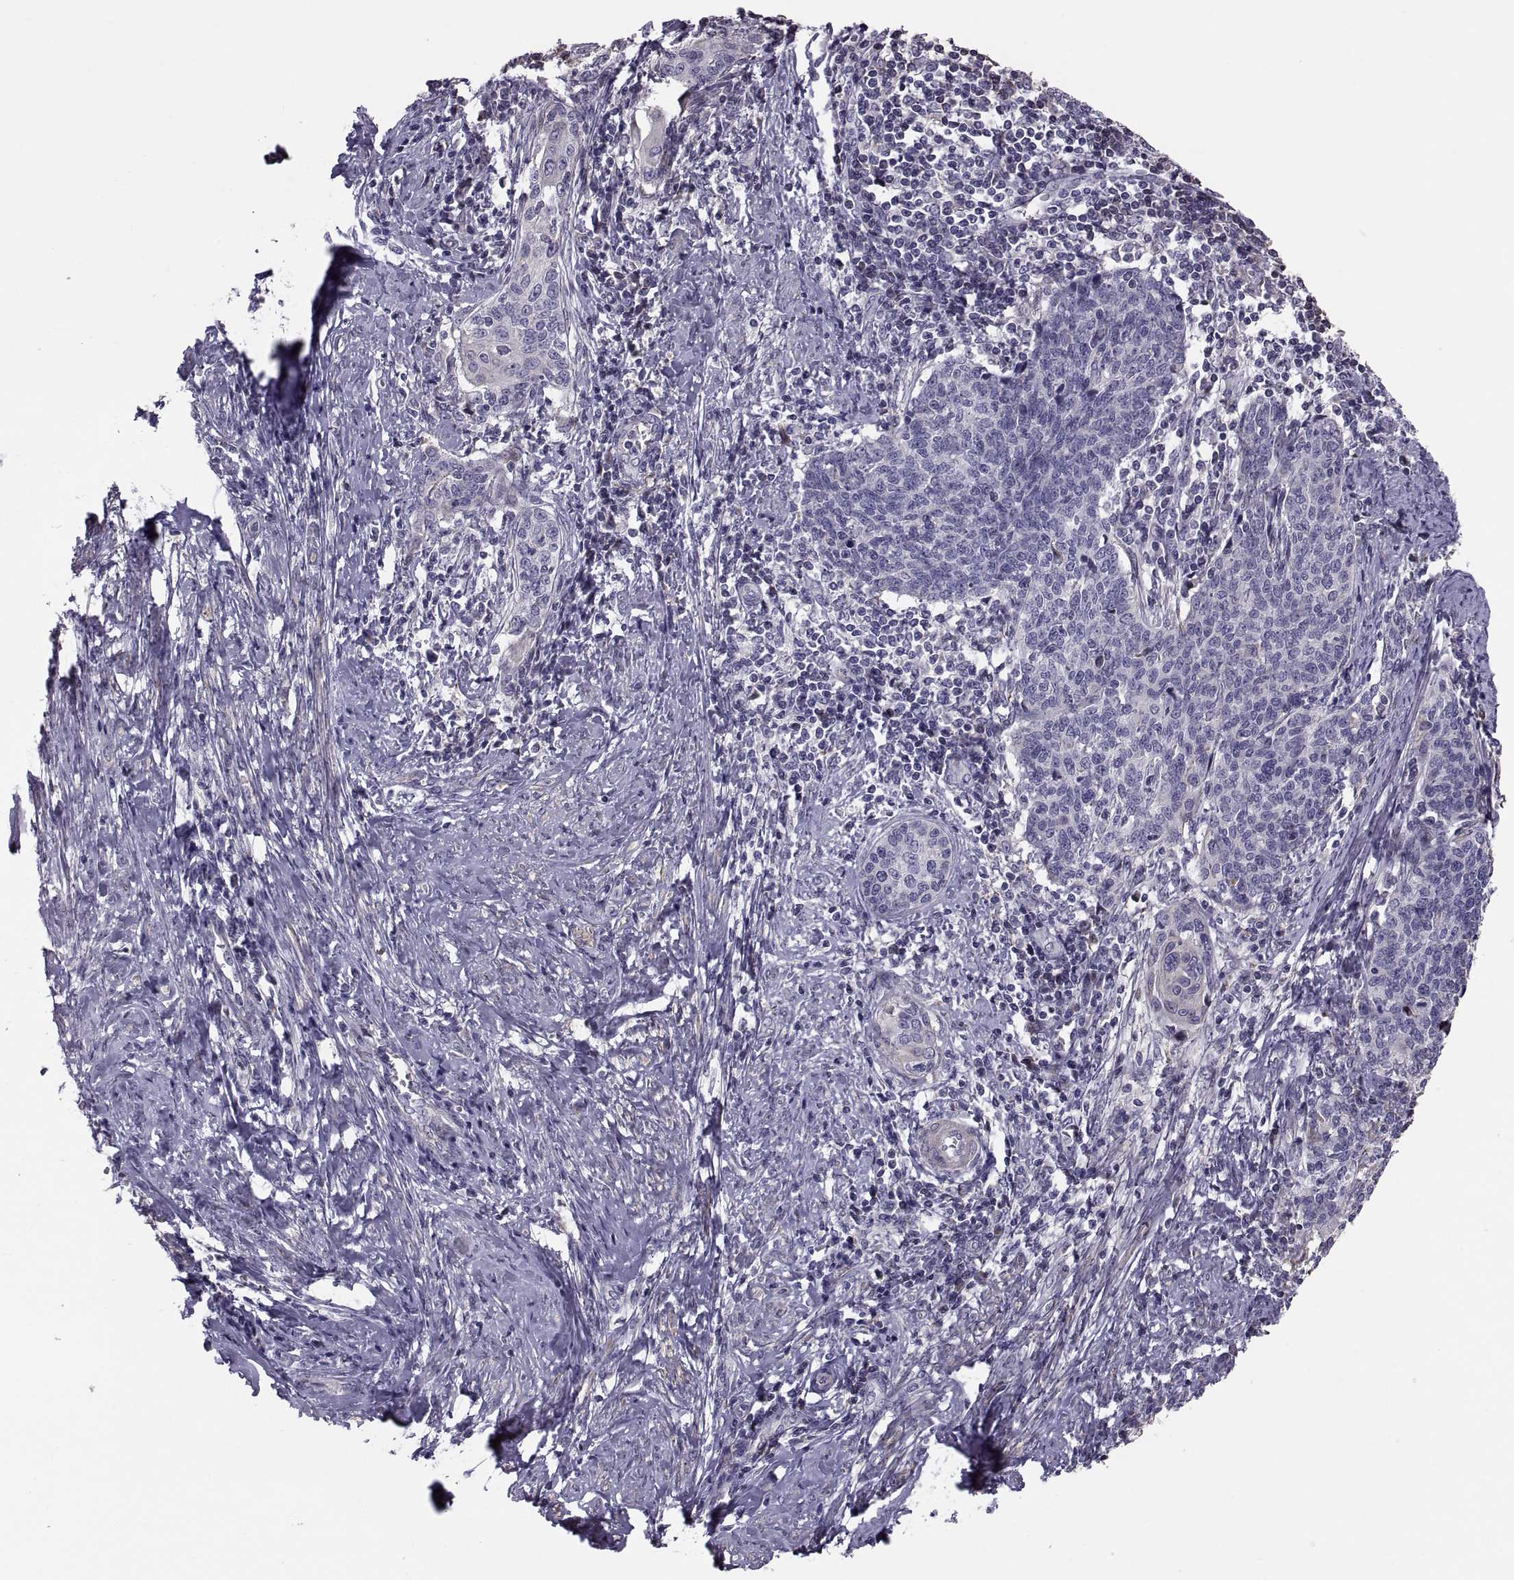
{"staining": {"intensity": "negative", "quantity": "none", "location": "none"}, "tissue": "cervical cancer", "cell_type": "Tumor cells", "image_type": "cancer", "snomed": [{"axis": "morphology", "description": "Squamous cell carcinoma, NOS"}, {"axis": "topography", "description": "Cervix"}], "caption": "Tumor cells show no significant staining in squamous cell carcinoma (cervical).", "gene": "ANO1", "patient": {"sex": "female", "age": 39}}